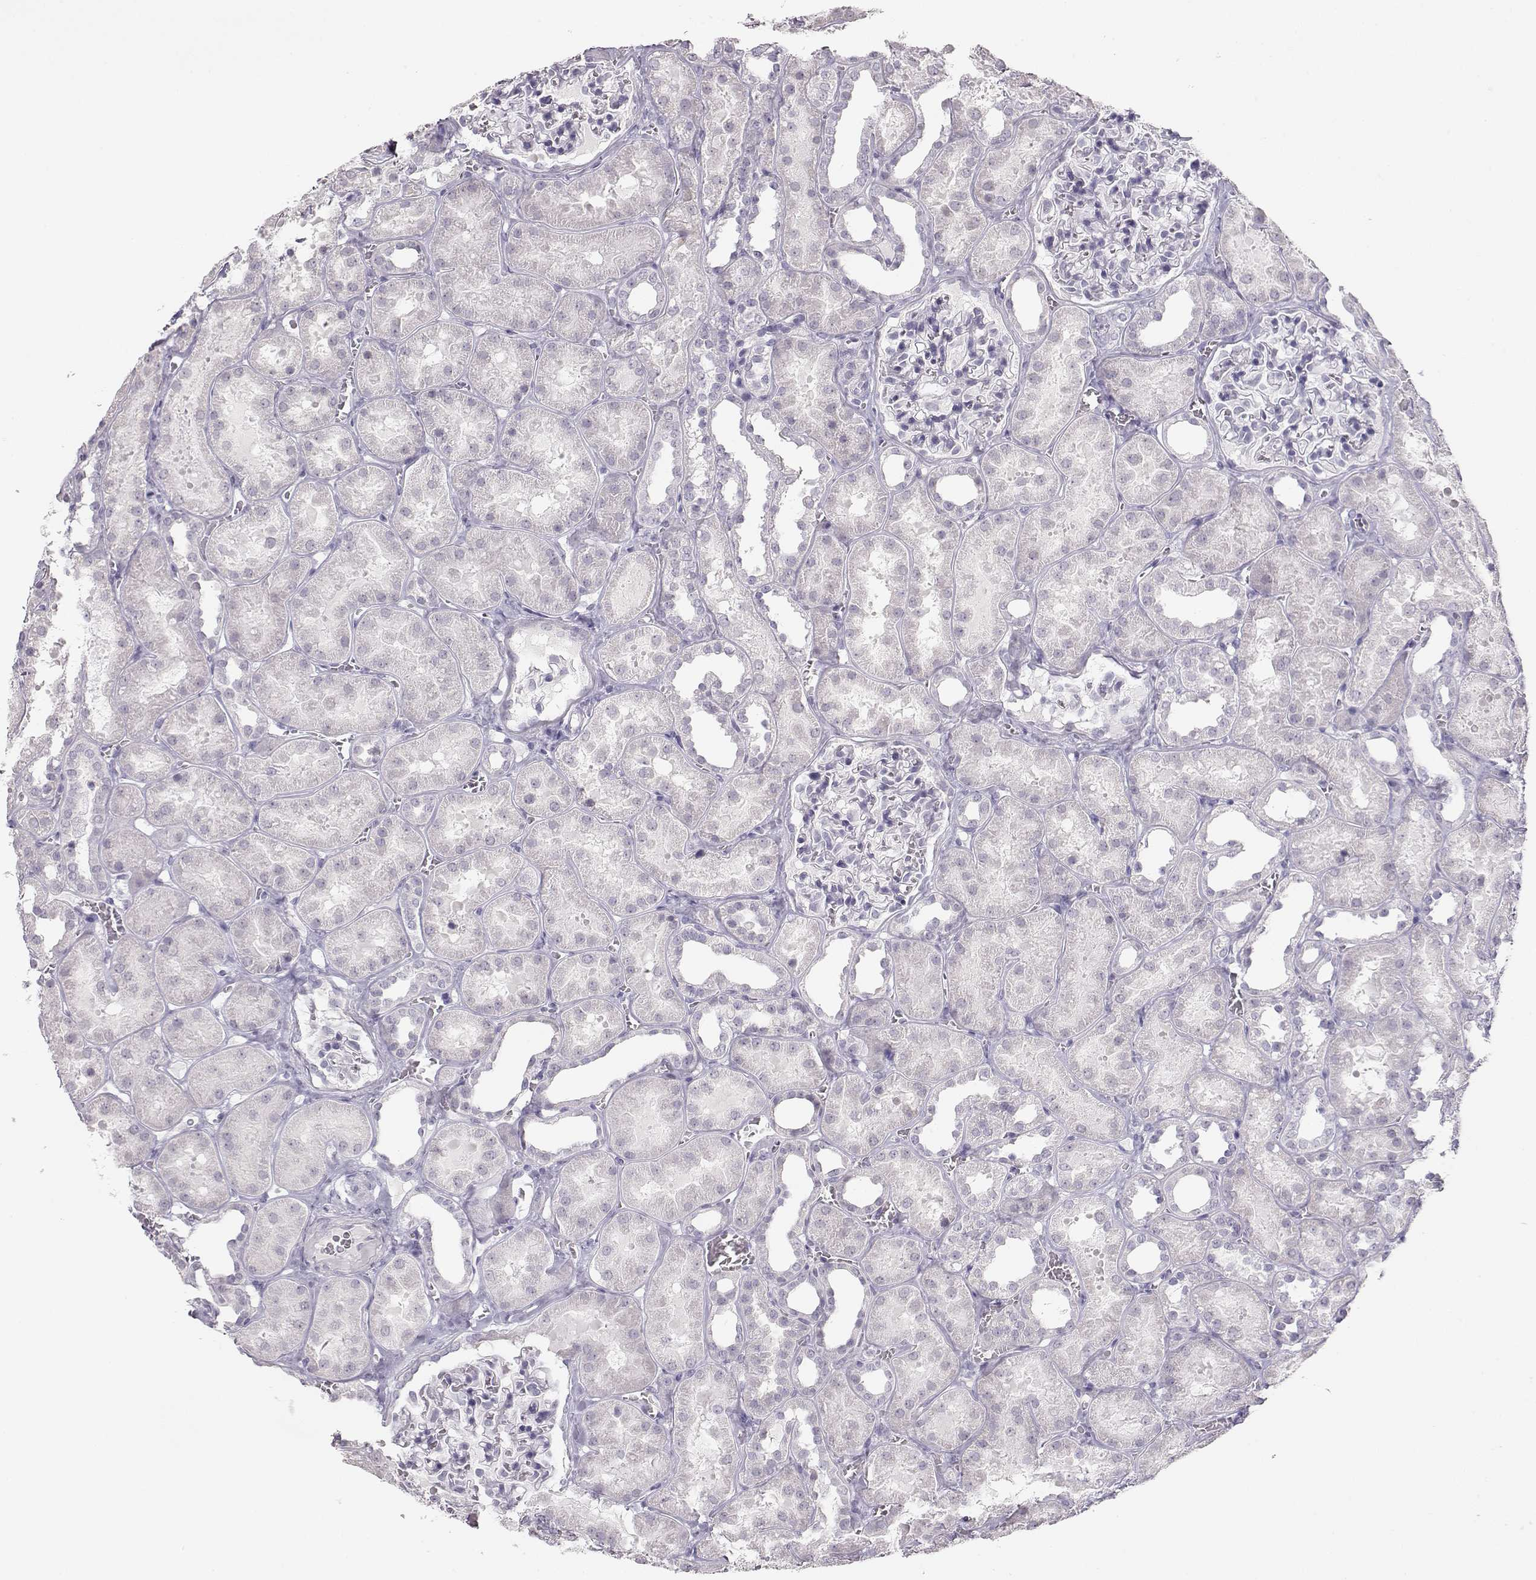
{"staining": {"intensity": "negative", "quantity": "none", "location": "none"}, "tissue": "kidney", "cell_type": "Cells in glomeruli", "image_type": "normal", "snomed": [{"axis": "morphology", "description": "Normal tissue, NOS"}, {"axis": "topography", "description": "Kidney"}], "caption": "Image shows no protein expression in cells in glomeruli of benign kidney.", "gene": "IMPG1", "patient": {"sex": "female", "age": 41}}